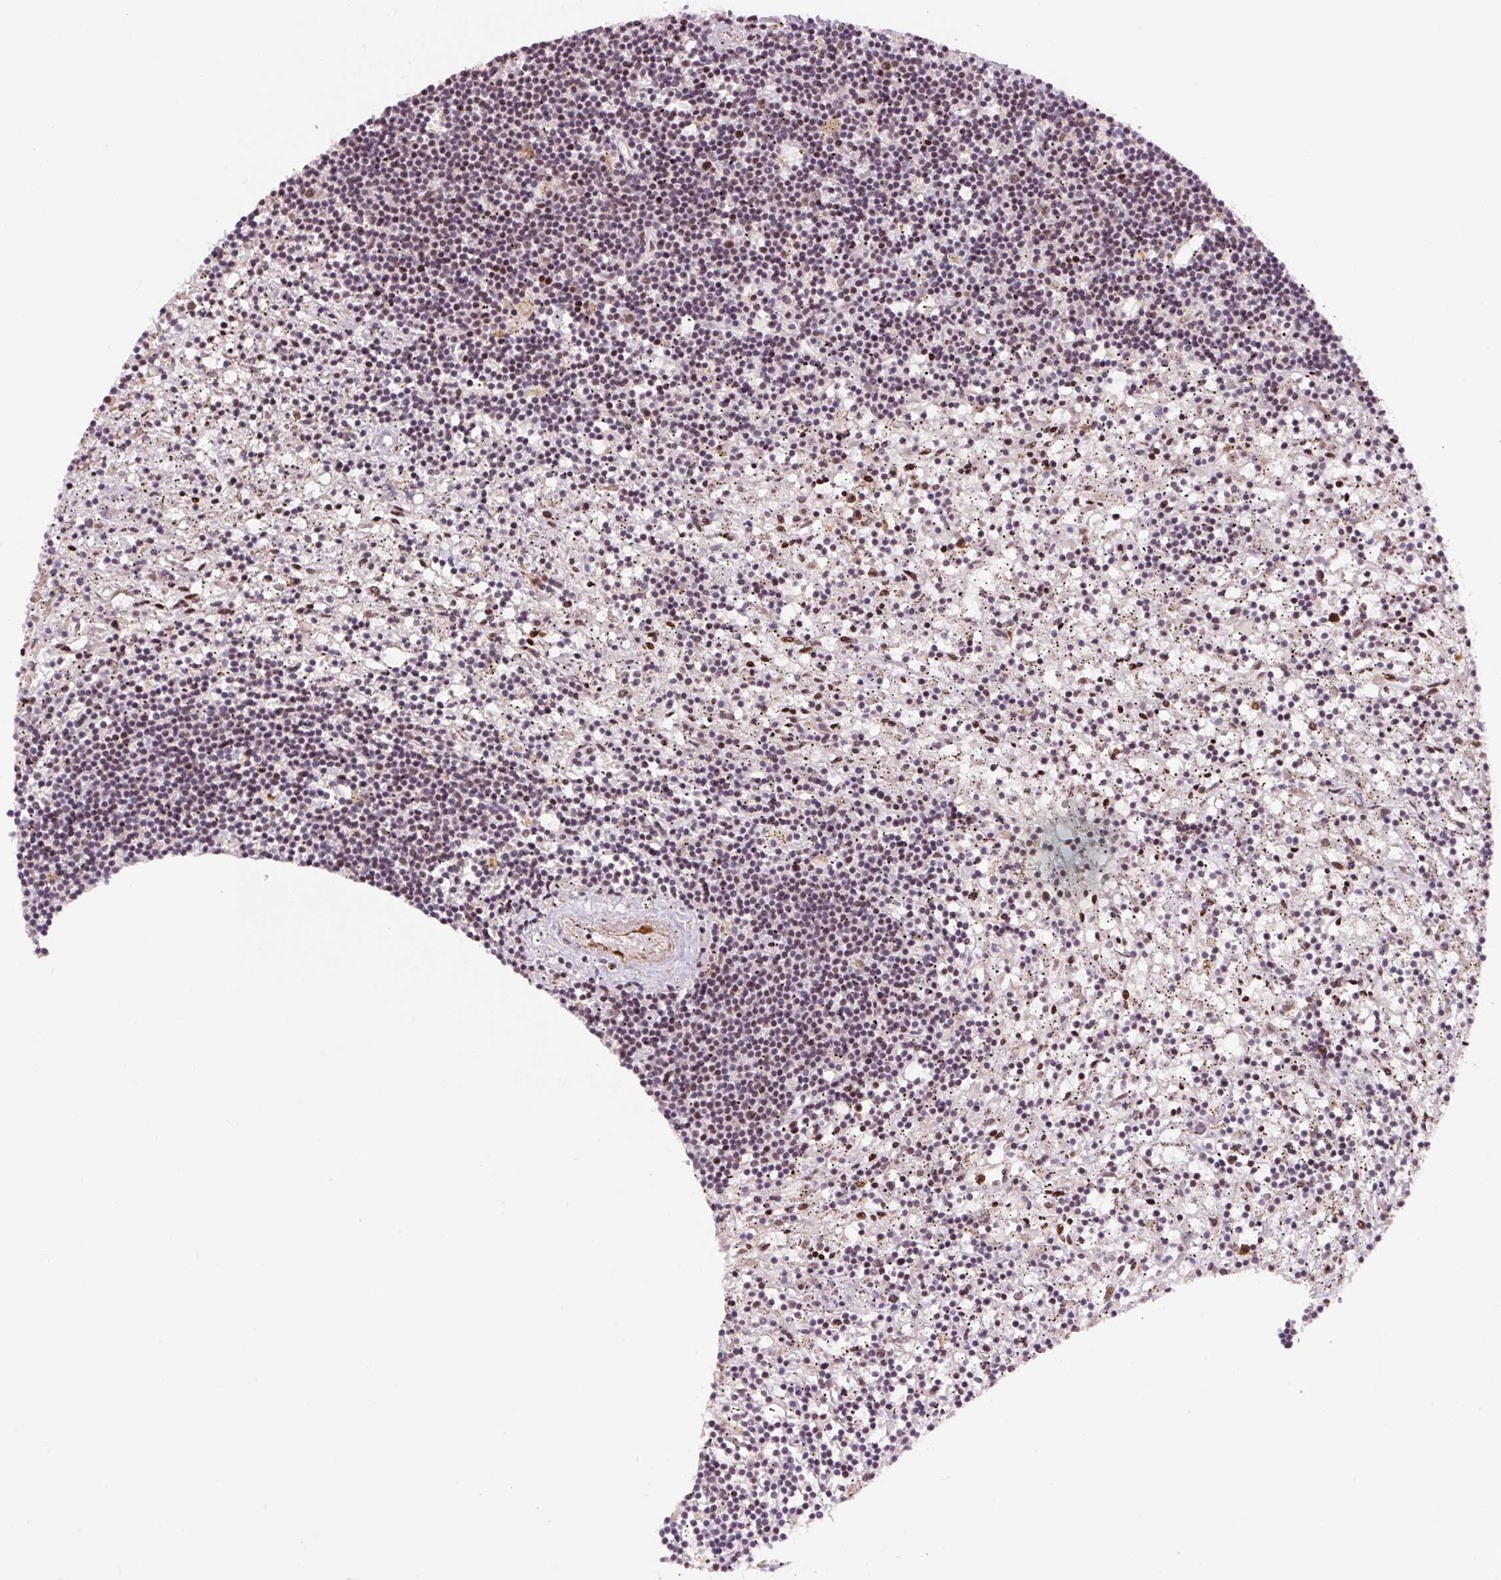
{"staining": {"intensity": "negative", "quantity": "none", "location": "none"}, "tissue": "lymphoma", "cell_type": "Tumor cells", "image_type": "cancer", "snomed": [{"axis": "morphology", "description": "Malignant lymphoma, non-Hodgkin's type, Low grade"}, {"axis": "topography", "description": "Spleen"}], "caption": "A high-resolution image shows IHC staining of malignant lymphoma, non-Hodgkin's type (low-grade), which displays no significant staining in tumor cells.", "gene": "CCNL2", "patient": {"sex": "male", "age": 76}}